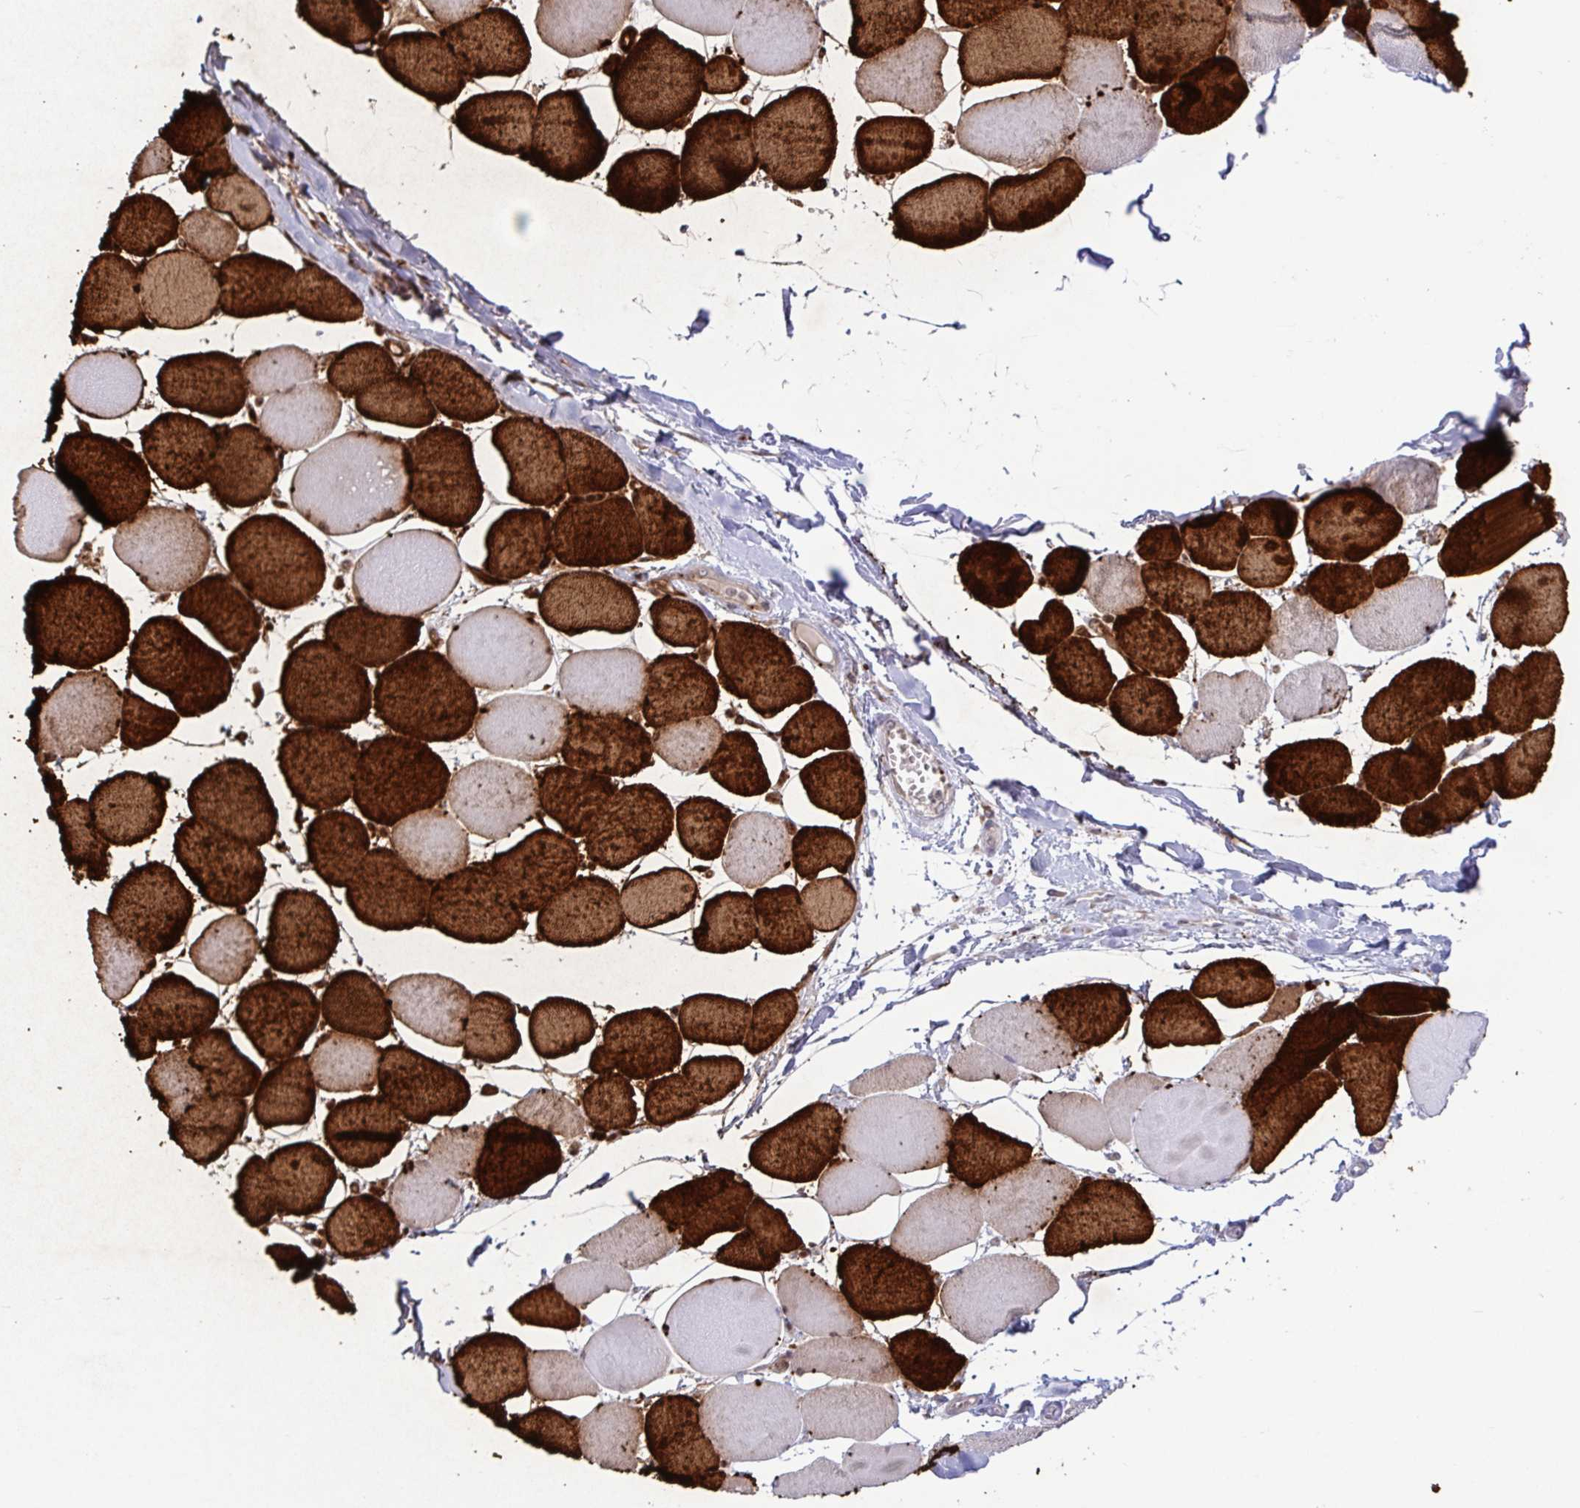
{"staining": {"intensity": "strong", "quantity": "25%-75%", "location": "cytoplasmic/membranous"}, "tissue": "skeletal muscle", "cell_type": "Myocytes", "image_type": "normal", "snomed": [{"axis": "morphology", "description": "Normal tissue, NOS"}, {"axis": "topography", "description": "Skeletal muscle"}], "caption": "IHC photomicrograph of benign human skeletal muscle stained for a protein (brown), which reveals high levels of strong cytoplasmic/membranous staining in about 25%-75% of myocytes.", "gene": "TNNI2", "patient": {"sex": "female", "age": 75}}